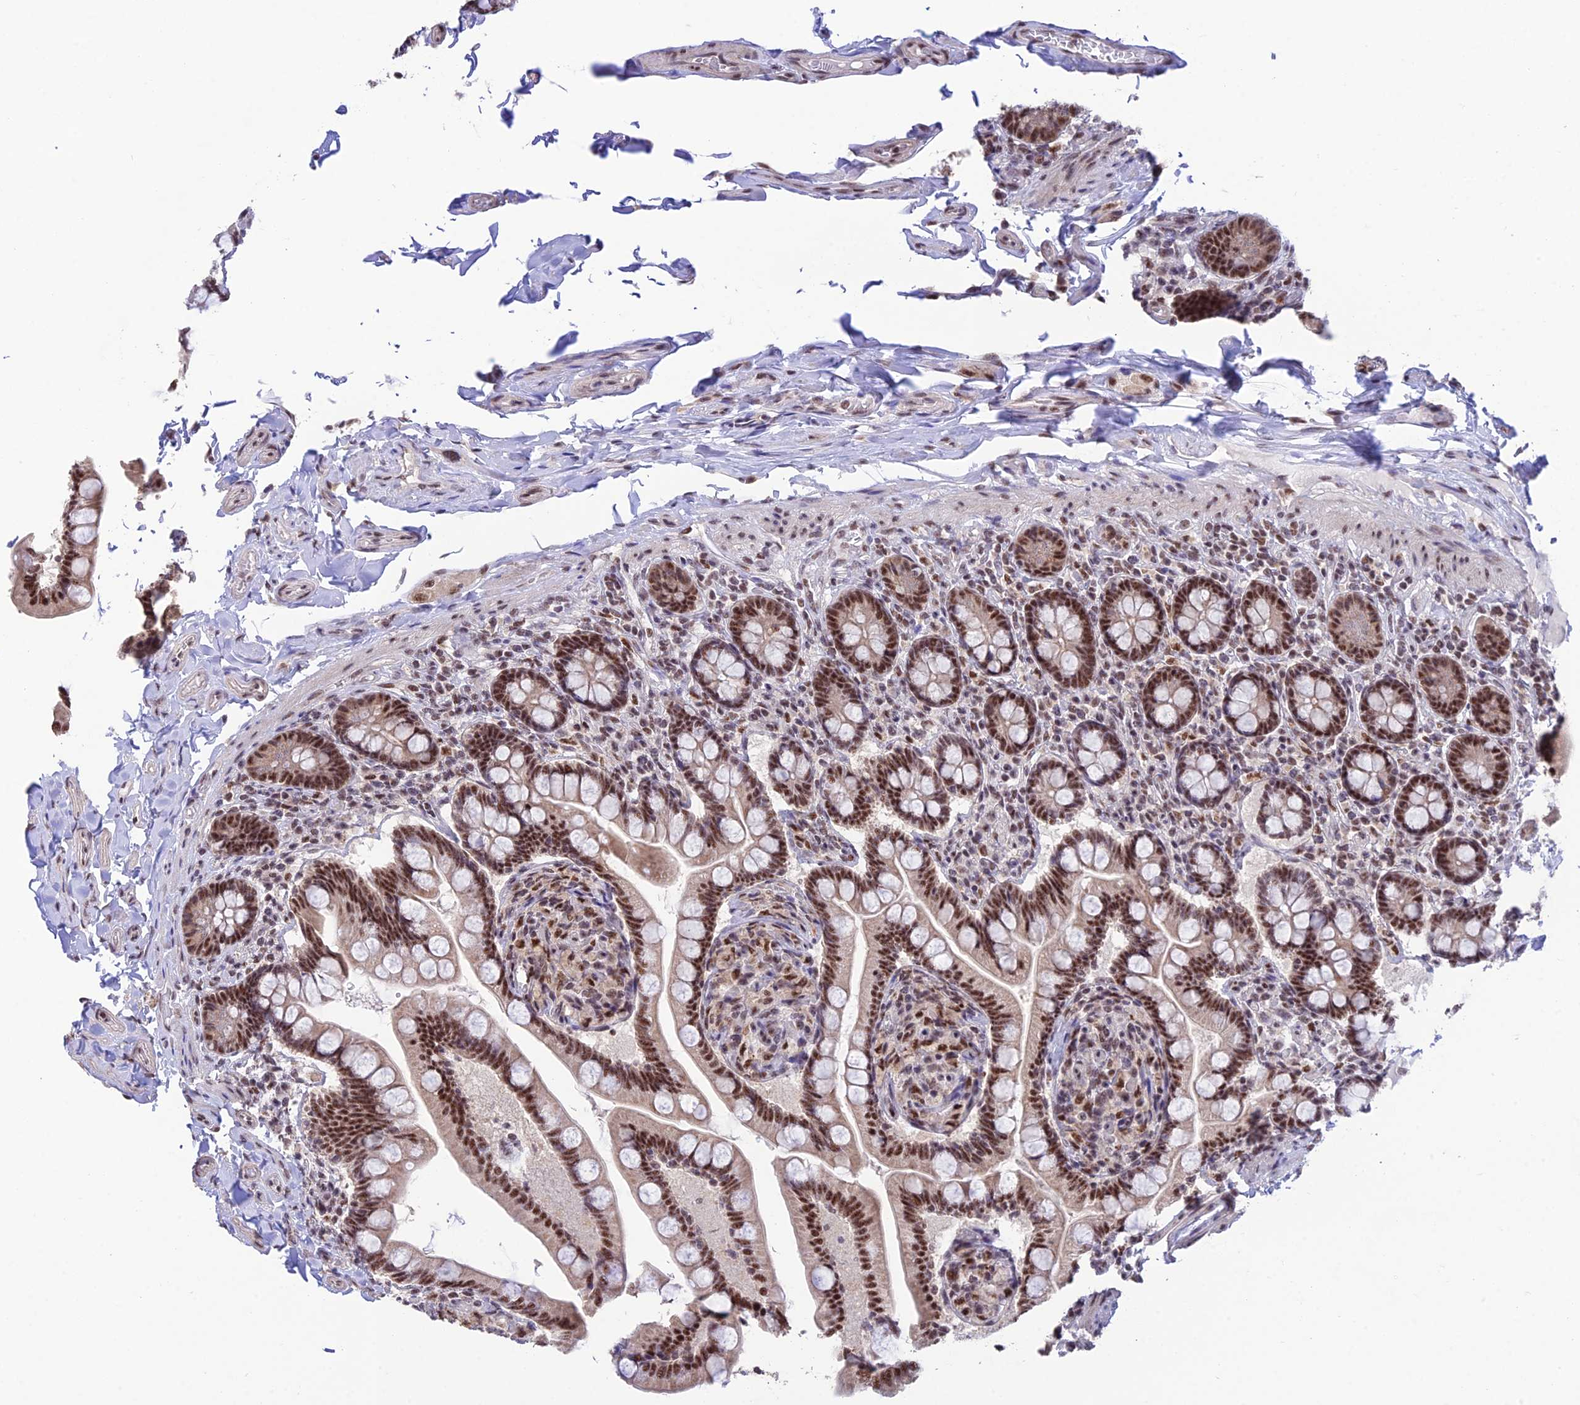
{"staining": {"intensity": "strong", "quantity": ">75%", "location": "nuclear"}, "tissue": "small intestine", "cell_type": "Glandular cells", "image_type": "normal", "snomed": [{"axis": "morphology", "description": "Normal tissue, NOS"}, {"axis": "topography", "description": "Small intestine"}], "caption": "Immunohistochemistry (IHC) histopathology image of normal small intestine stained for a protein (brown), which exhibits high levels of strong nuclear staining in about >75% of glandular cells.", "gene": "THOC7", "patient": {"sex": "female", "age": 64}}